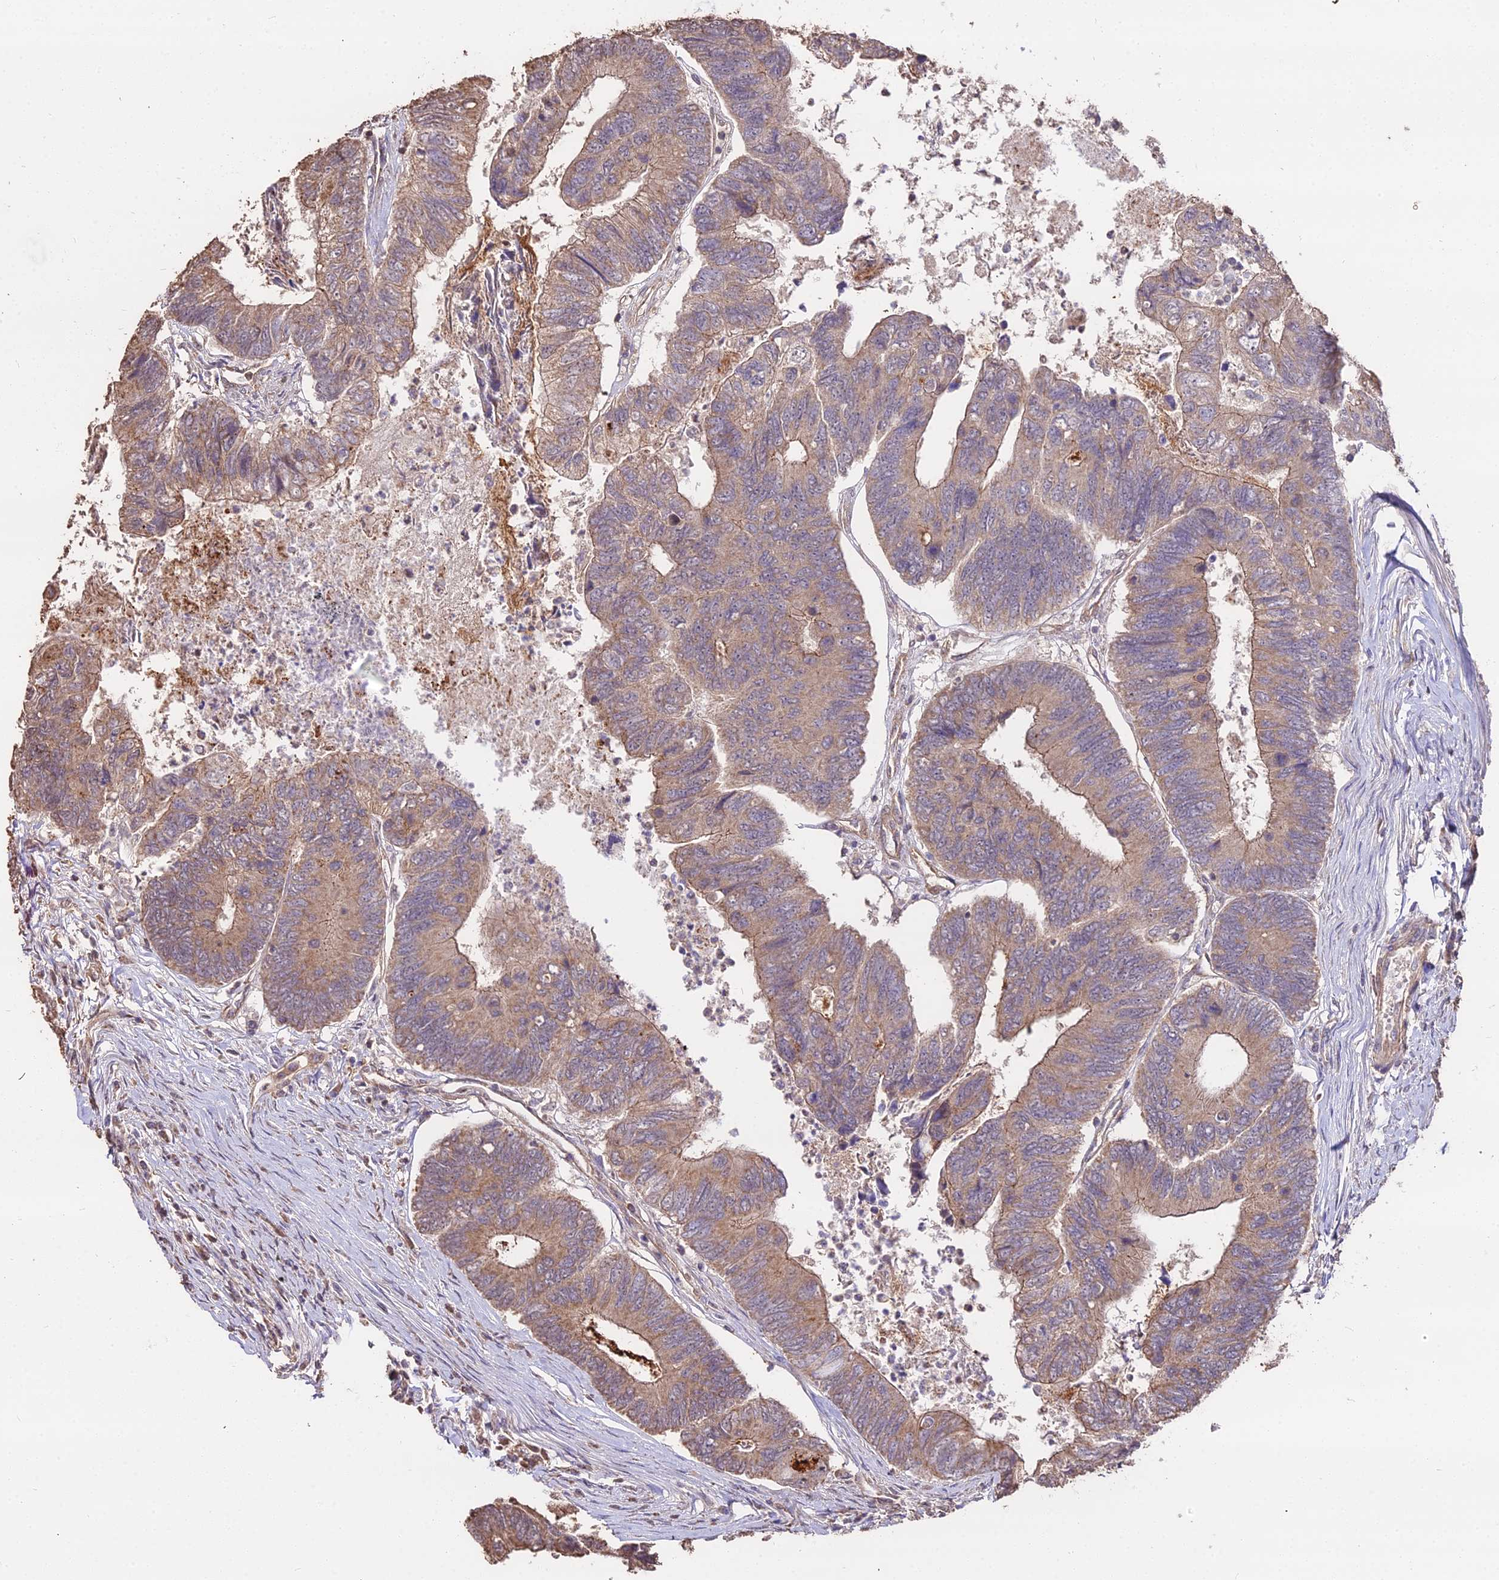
{"staining": {"intensity": "moderate", "quantity": ">75%", "location": "cytoplasmic/membranous"}, "tissue": "colorectal cancer", "cell_type": "Tumor cells", "image_type": "cancer", "snomed": [{"axis": "morphology", "description": "Adenocarcinoma, NOS"}, {"axis": "topography", "description": "Colon"}], "caption": "This is an image of immunohistochemistry staining of colorectal adenocarcinoma, which shows moderate expression in the cytoplasmic/membranous of tumor cells.", "gene": "METTL13", "patient": {"sex": "female", "age": 67}}